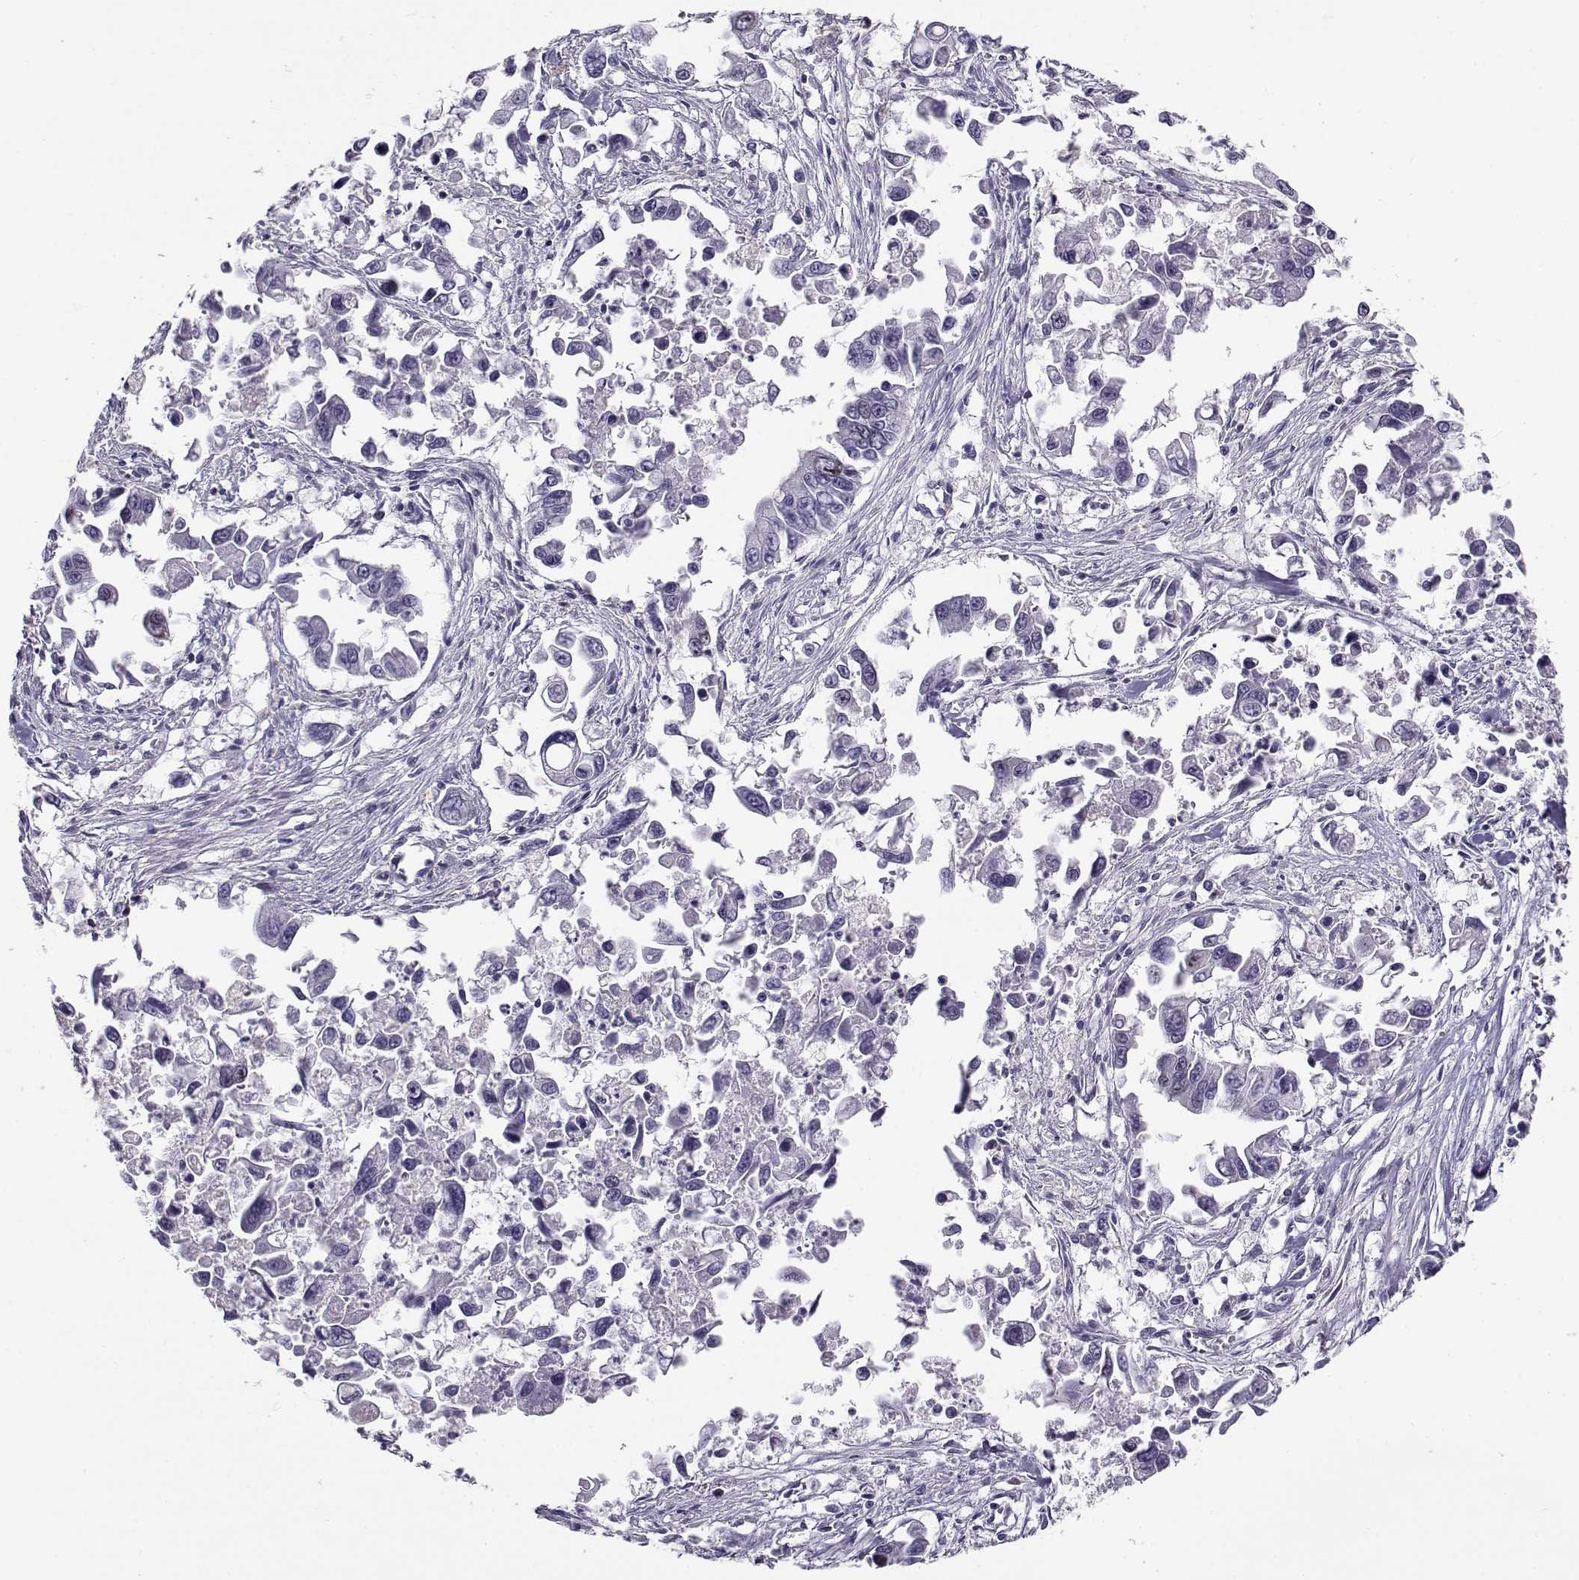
{"staining": {"intensity": "negative", "quantity": "none", "location": "none"}, "tissue": "pancreatic cancer", "cell_type": "Tumor cells", "image_type": "cancer", "snomed": [{"axis": "morphology", "description": "Adenocarcinoma, NOS"}, {"axis": "topography", "description": "Pancreas"}], "caption": "Immunohistochemistry (IHC) photomicrograph of pancreatic cancer (adenocarcinoma) stained for a protein (brown), which exhibits no expression in tumor cells.", "gene": "NPW", "patient": {"sex": "female", "age": 83}}